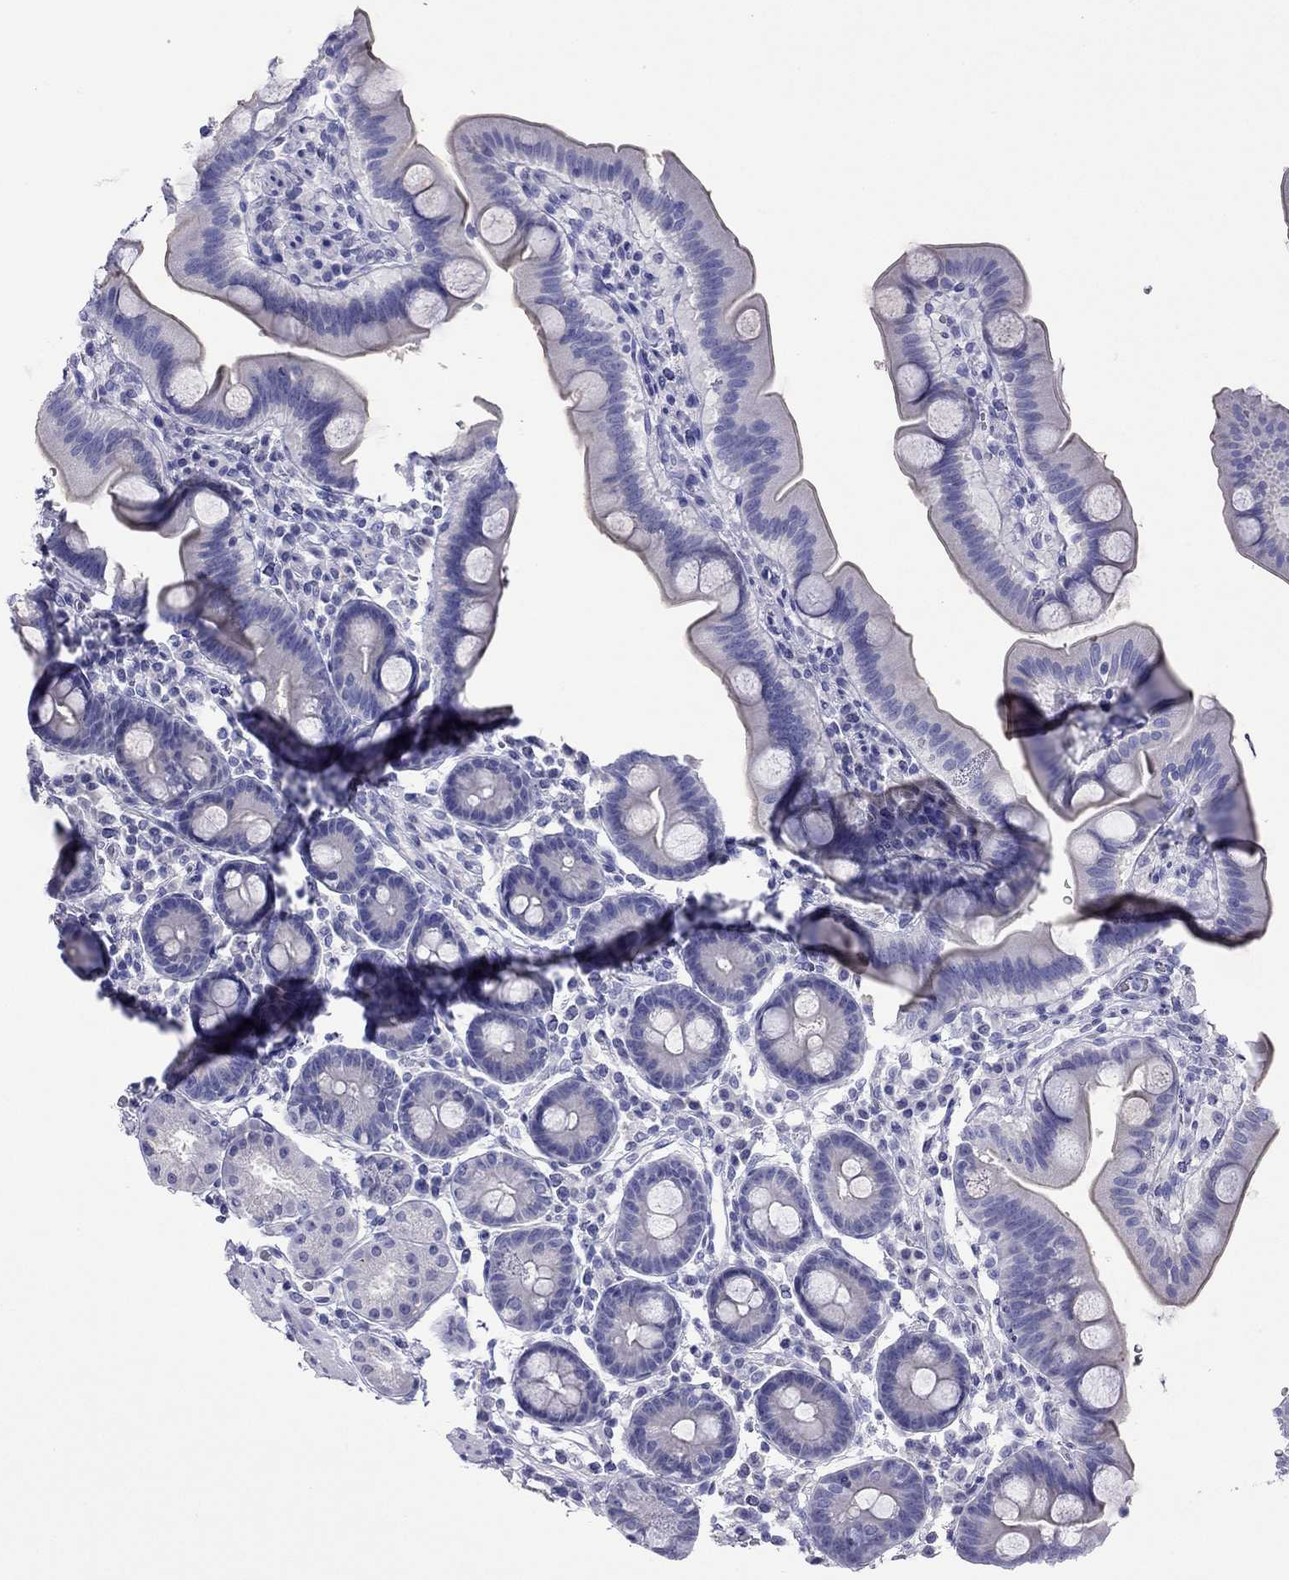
{"staining": {"intensity": "negative", "quantity": "none", "location": "none"}, "tissue": "duodenum", "cell_type": "Glandular cells", "image_type": "normal", "snomed": [{"axis": "morphology", "description": "Normal tissue, NOS"}, {"axis": "topography", "description": "Duodenum"}], "caption": "Glandular cells are negative for brown protein staining in unremarkable duodenum. (DAB (3,3'-diaminobenzidine) IHC visualized using brightfield microscopy, high magnification).", "gene": "FIGLA", "patient": {"sex": "male", "age": 59}}